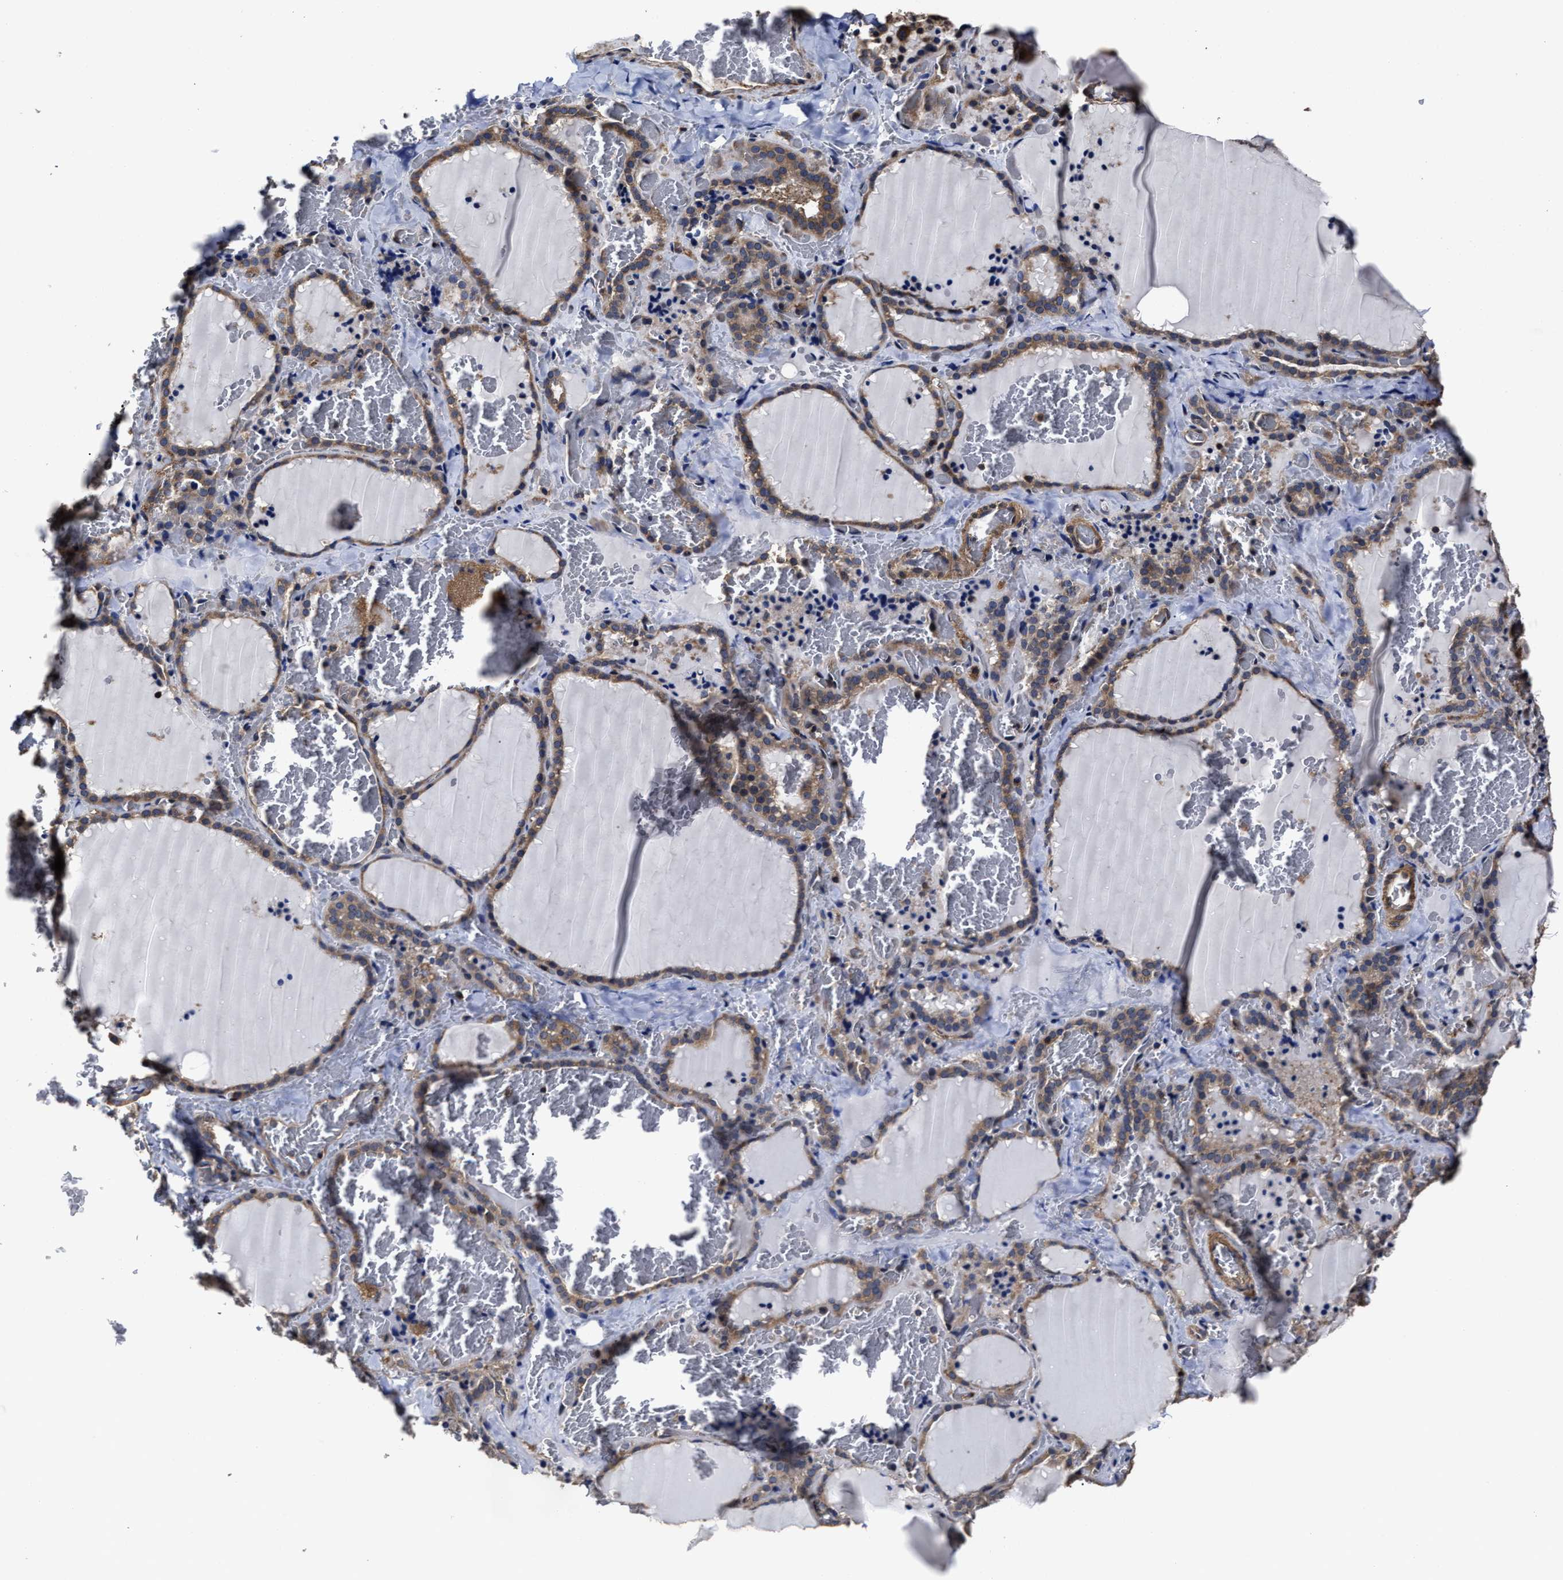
{"staining": {"intensity": "moderate", "quantity": ">75%", "location": "cytoplasmic/membranous"}, "tissue": "thyroid gland", "cell_type": "Glandular cells", "image_type": "normal", "snomed": [{"axis": "morphology", "description": "Normal tissue, NOS"}, {"axis": "topography", "description": "Thyroid gland"}], "caption": "Immunohistochemistry photomicrograph of unremarkable thyroid gland: human thyroid gland stained using immunohistochemistry reveals medium levels of moderate protein expression localized specifically in the cytoplasmic/membranous of glandular cells, appearing as a cytoplasmic/membranous brown color.", "gene": "AVEN", "patient": {"sex": "female", "age": 22}}